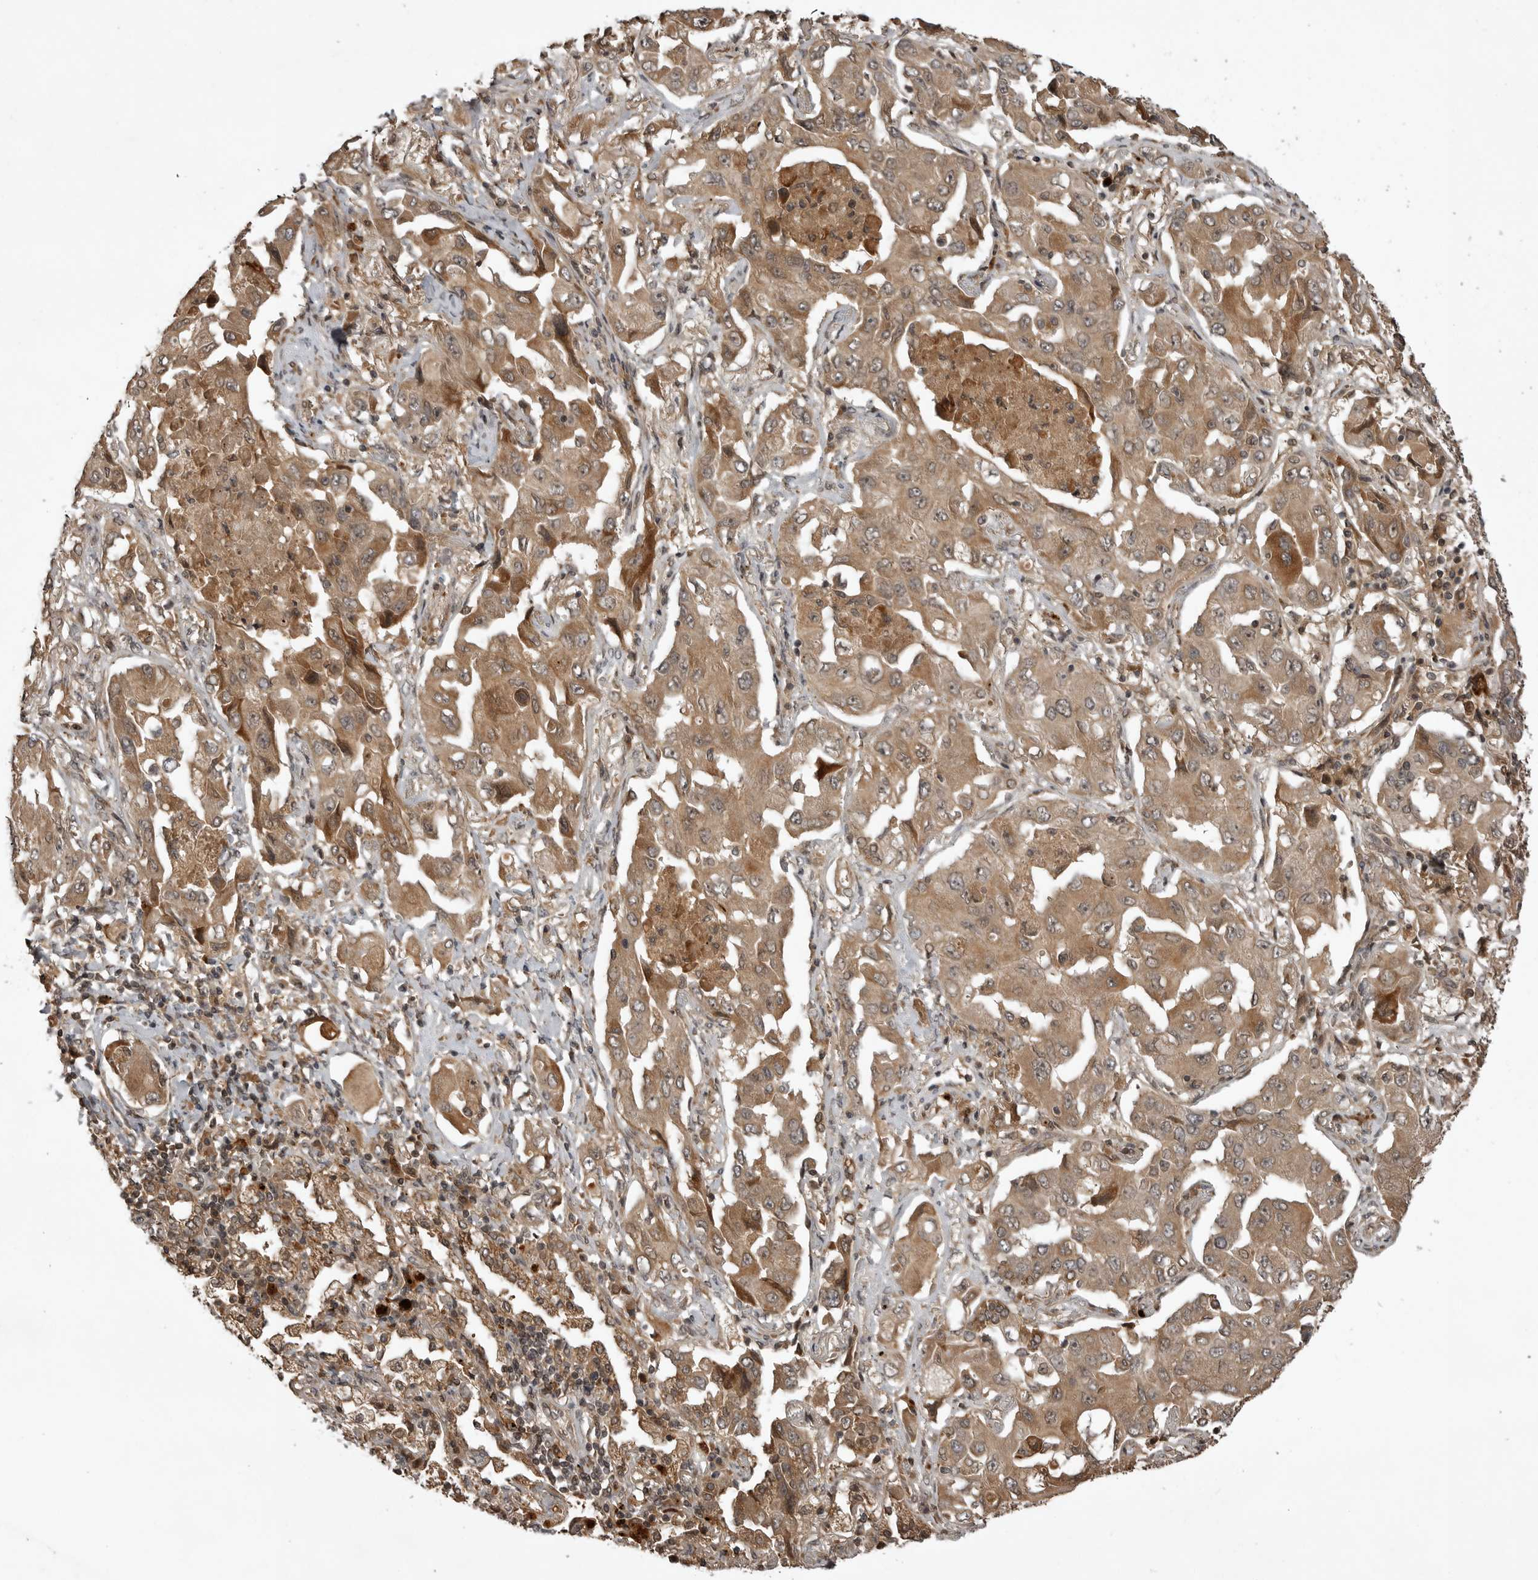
{"staining": {"intensity": "moderate", "quantity": ">75%", "location": "cytoplasmic/membranous"}, "tissue": "lung cancer", "cell_type": "Tumor cells", "image_type": "cancer", "snomed": [{"axis": "morphology", "description": "Adenocarcinoma, NOS"}, {"axis": "topography", "description": "Lung"}], "caption": "Lung cancer (adenocarcinoma) stained with IHC shows moderate cytoplasmic/membranous expression in approximately >75% of tumor cells.", "gene": "AKAP7", "patient": {"sex": "female", "age": 65}}